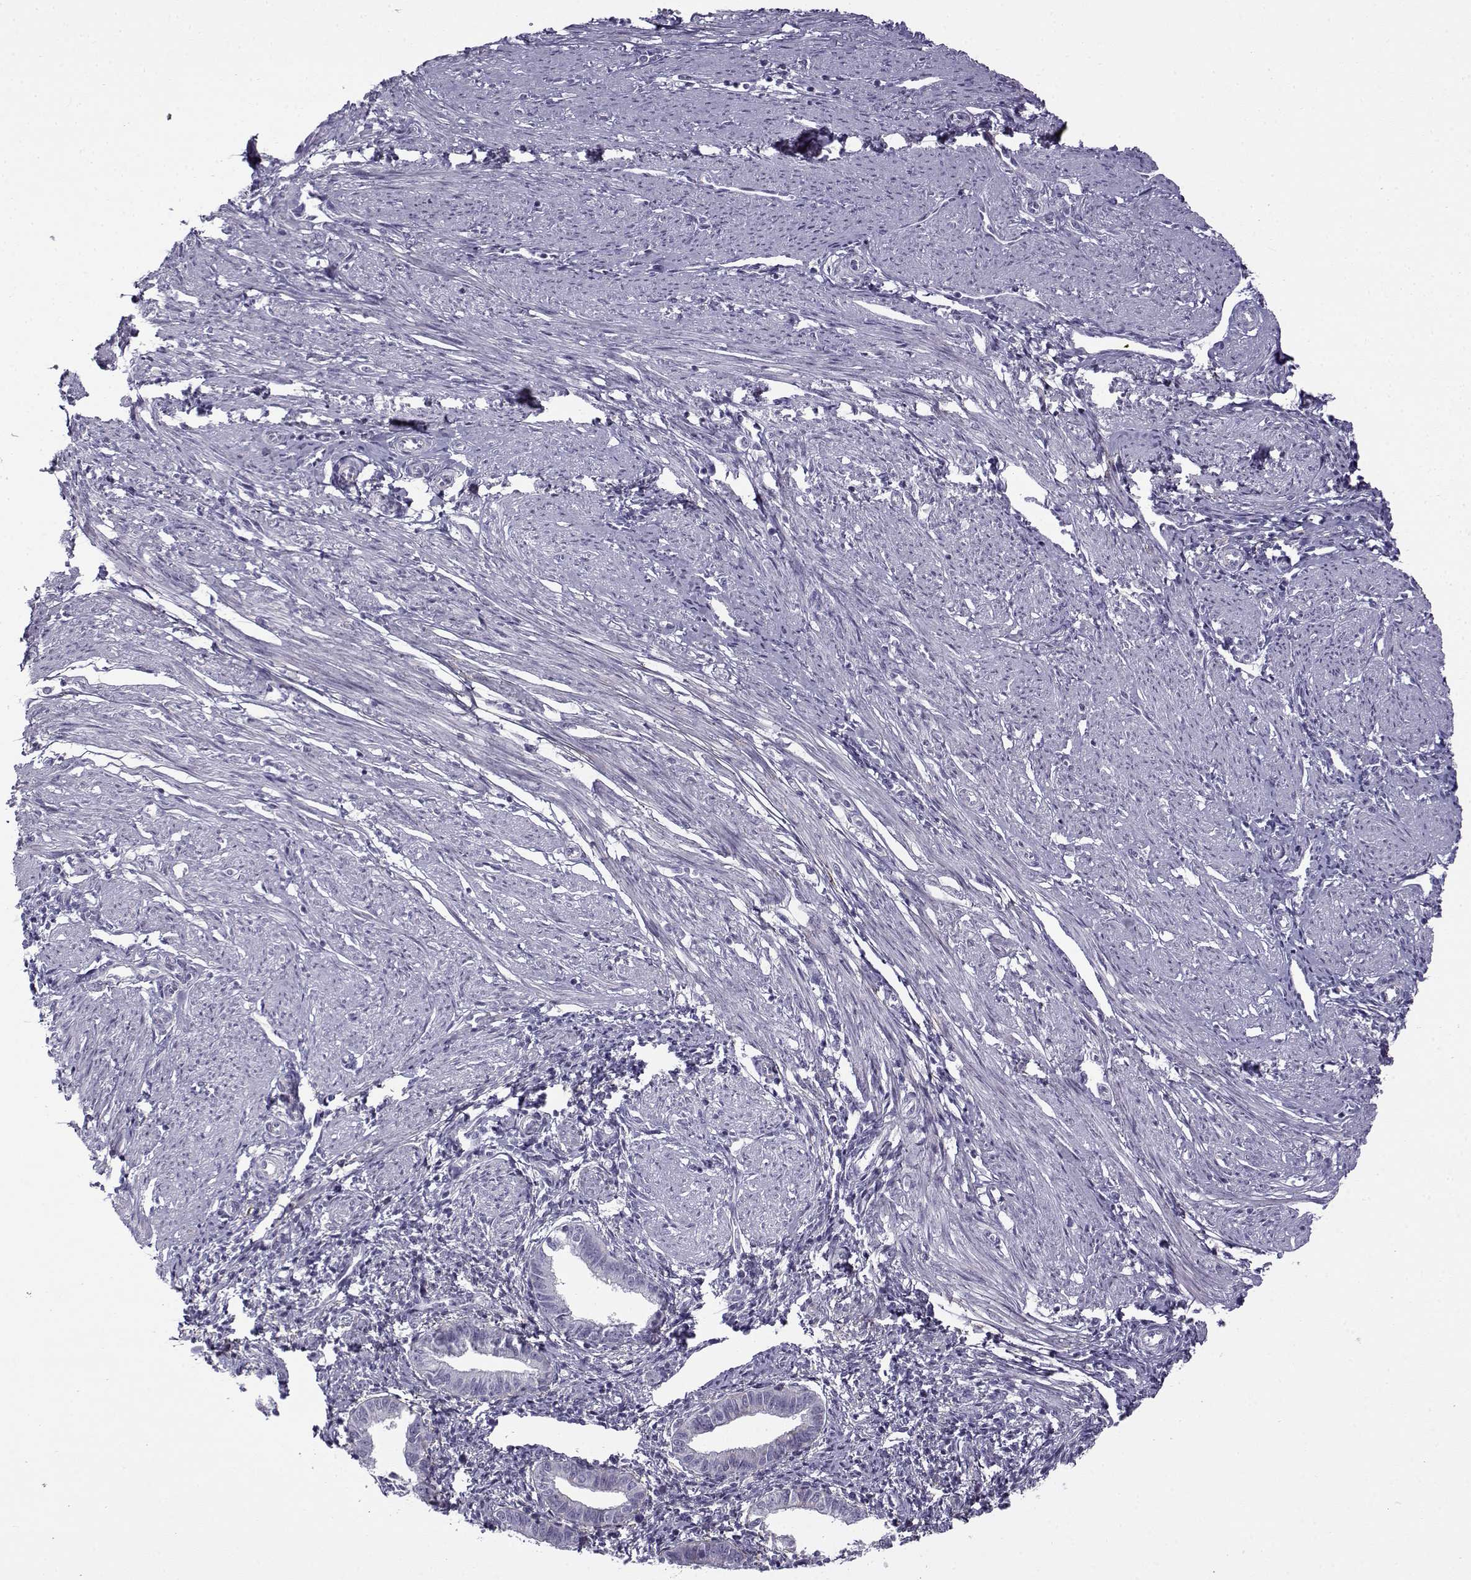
{"staining": {"intensity": "negative", "quantity": "none", "location": "none"}, "tissue": "endometrium", "cell_type": "Cells in endometrial stroma", "image_type": "normal", "snomed": [{"axis": "morphology", "description": "Normal tissue, NOS"}, {"axis": "topography", "description": "Endometrium"}], "caption": "The IHC micrograph has no significant staining in cells in endometrial stroma of endometrium.", "gene": "GTSF1L", "patient": {"sex": "female", "age": 37}}